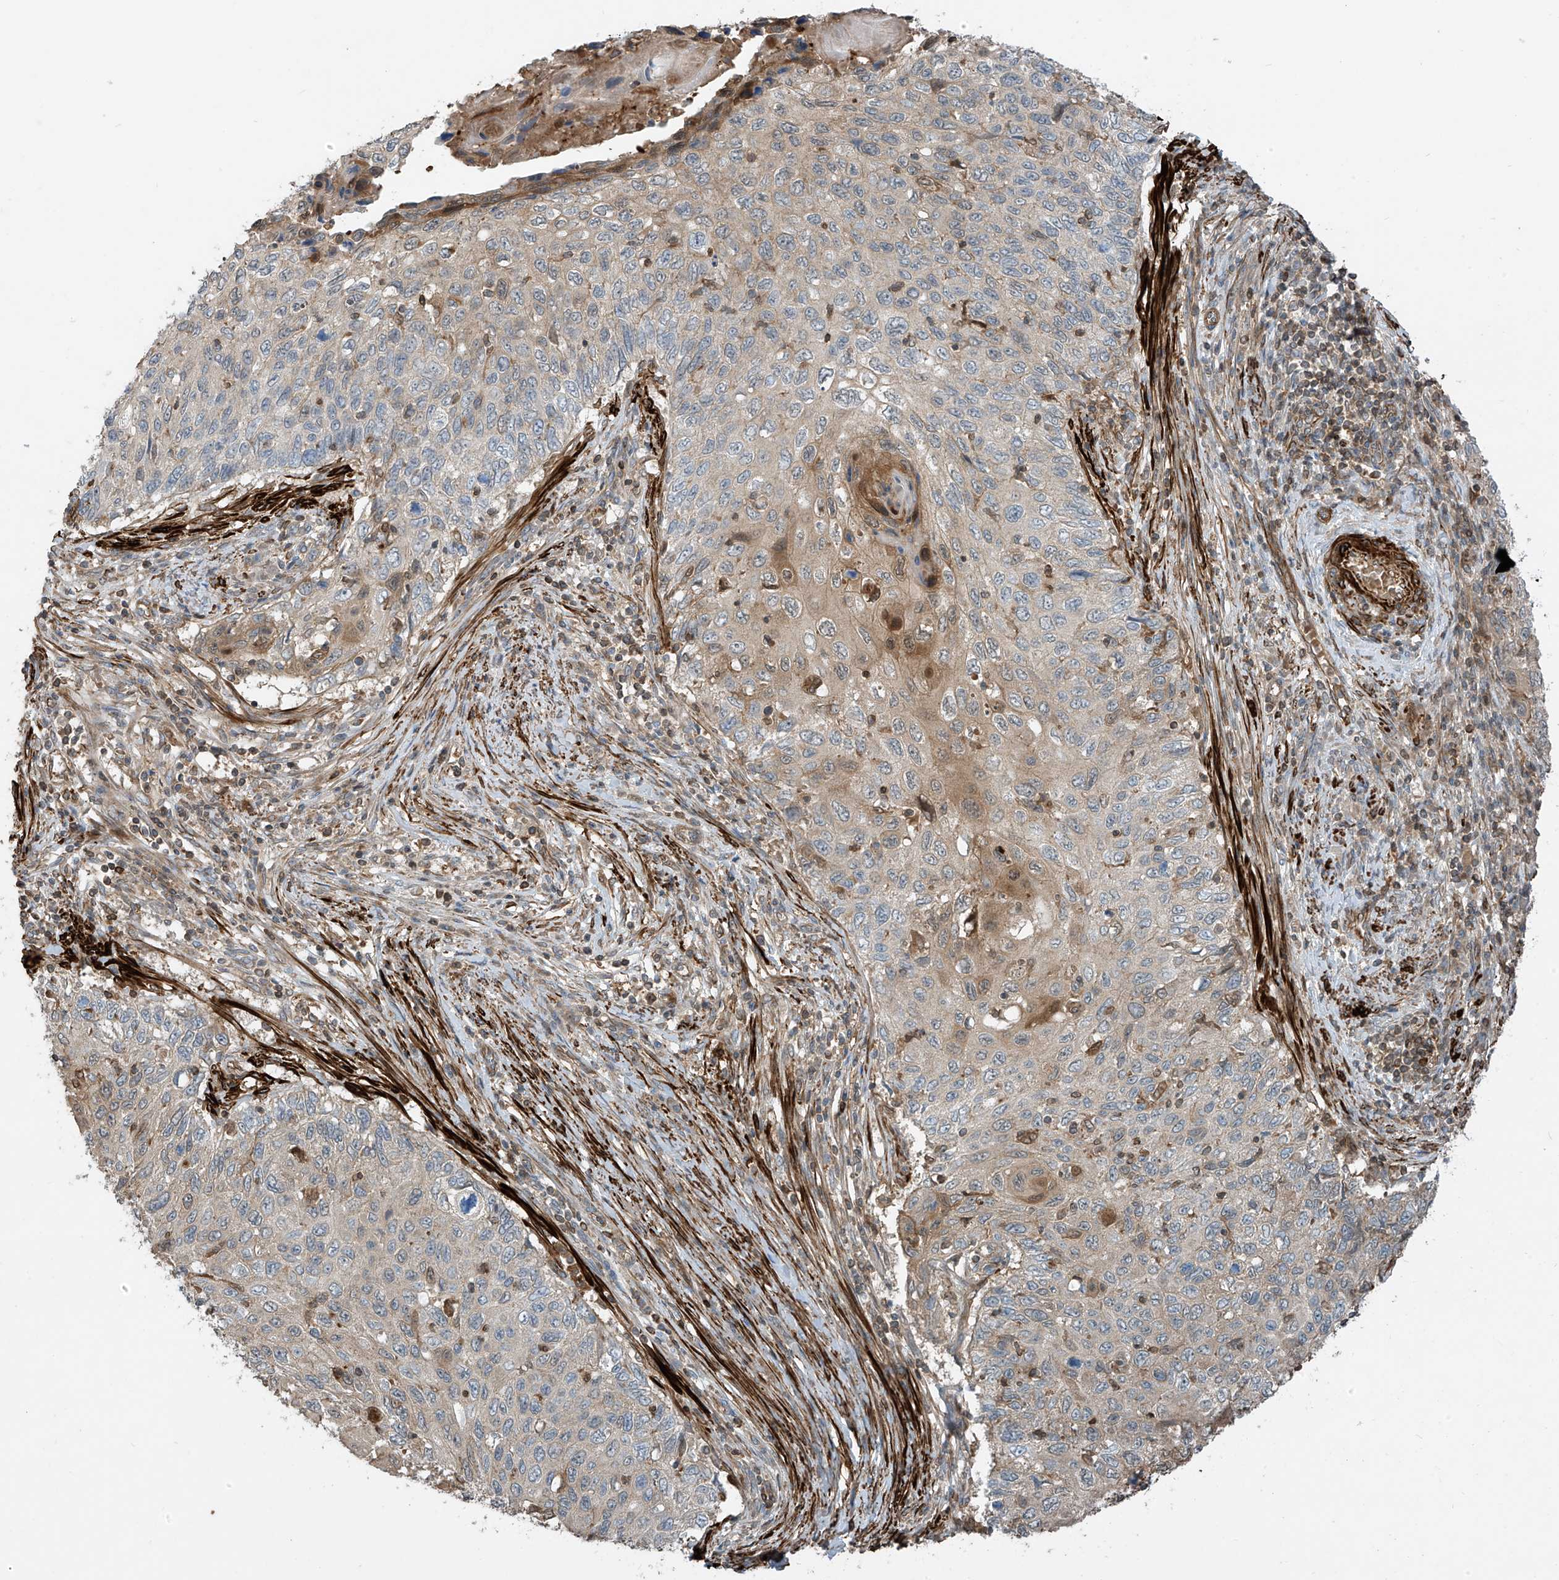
{"staining": {"intensity": "weak", "quantity": "<25%", "location": "cytoplasmic/membranous"}, "tissue": "cervical cancer", "cell_type": "Tumor cells", "image_type": "cancer", "snomed": [{"axis": "morphology", "description": "Squamous cell carcinoma, NOS"}, {"axis": "topography", "description": "Cervix"}], "caption": "This is a photomicrograph of IHC staining of squamous cell carcinoma (cervical), which shows no positivity in tumor cells. (Stains: DAB immunohistochemistry (IHC) with hematoxylin counter stain, Microscopy: brightfield microscopy at high magnification).", "gene": "SH3BGRL3", "patient": {"sex": "female", "age": 70}}